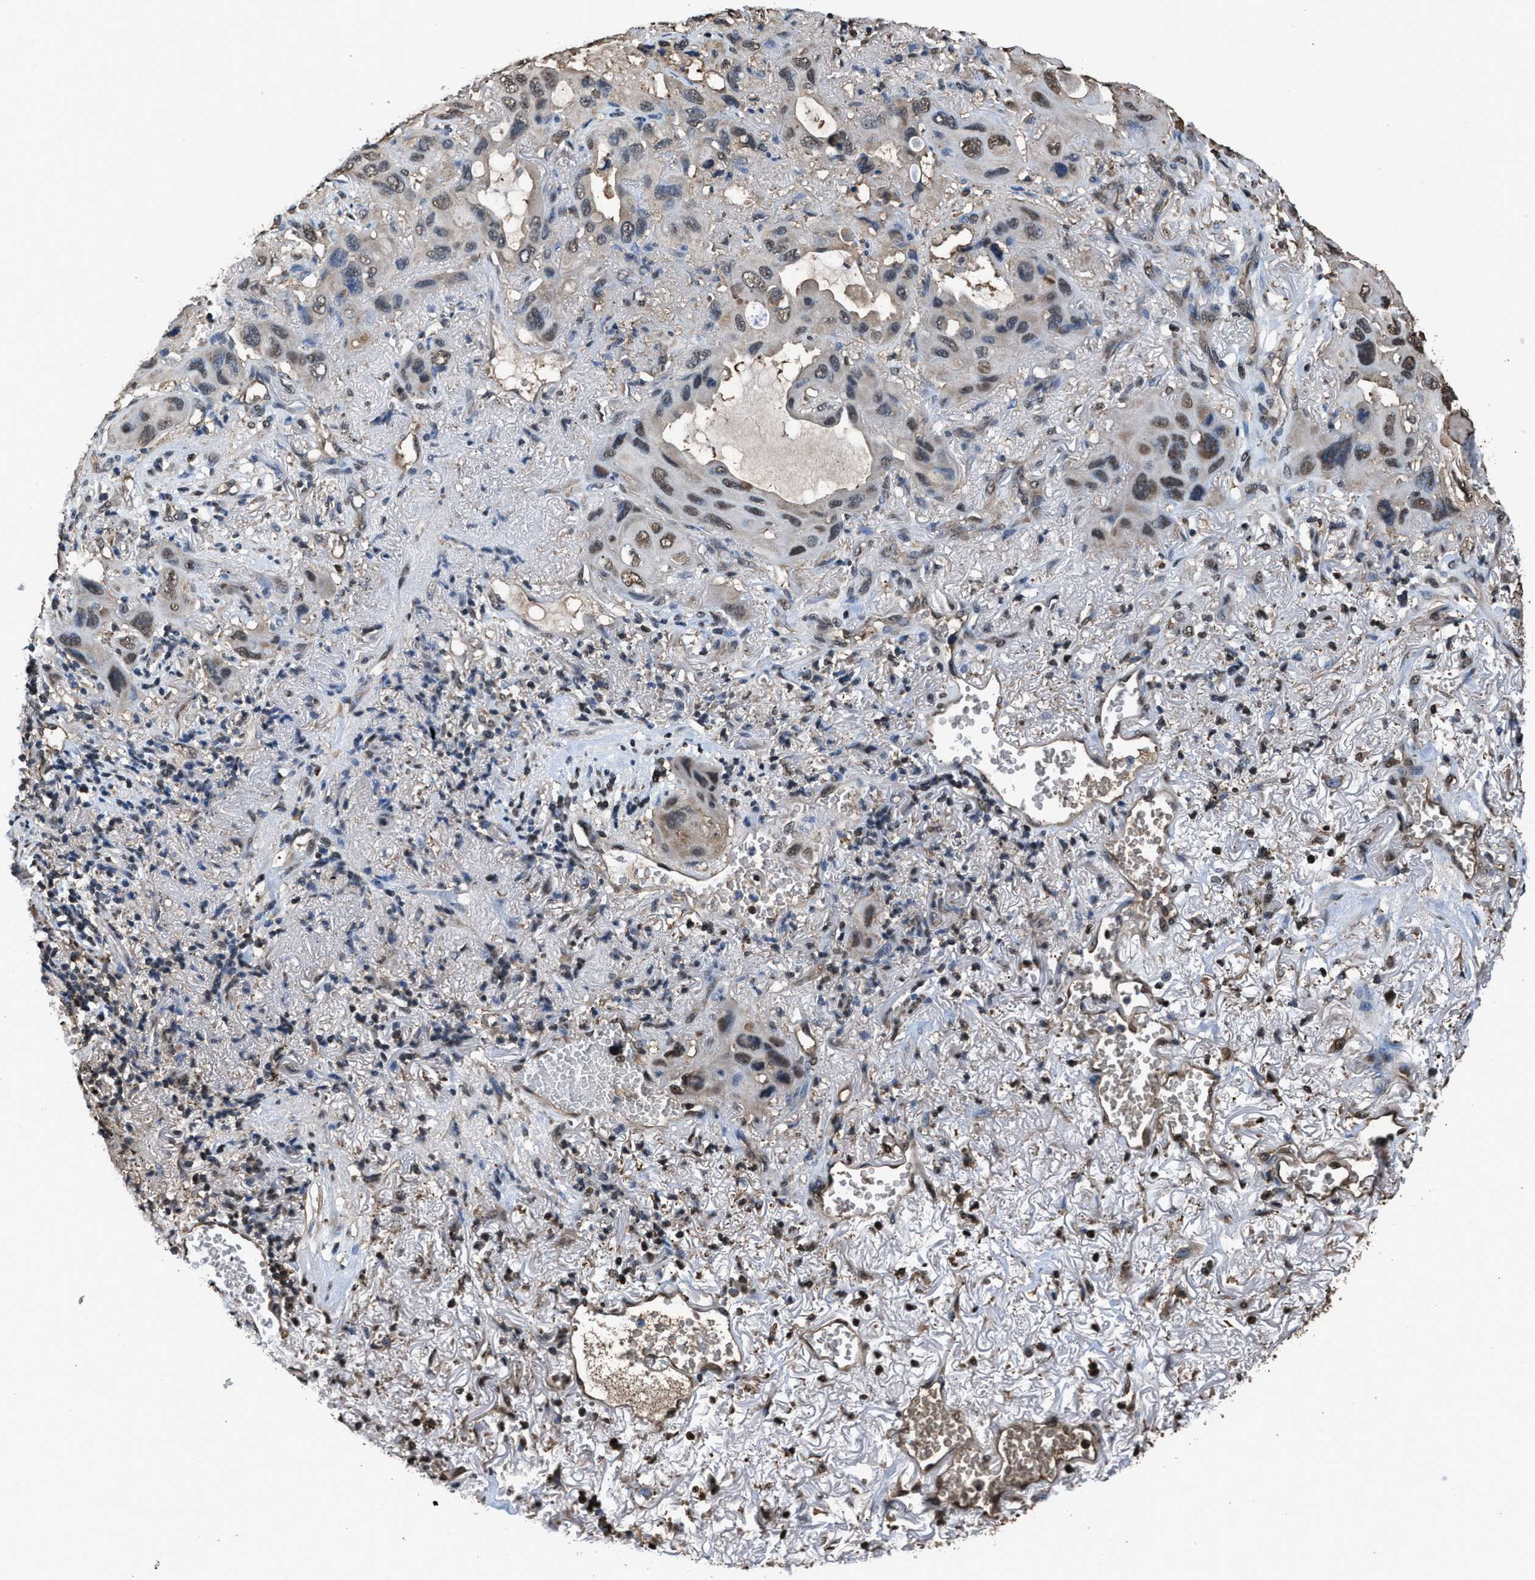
{"staining": {"intensity": "moderate", "quantity": "<25%", "location": "nuclear"}, "tissue": "lung cancer", "cell_type": "Tumor cells", "image_type": "cancer", "snomed": [{"axis": "morphology", "description": "Squamous cell carcinoma, NOS"}, {"axis": "topography", "description": "Lung"}], "caption": "About <25% of tumor cells in human lung squamous cell carcinoma show moderate nuclear protein positivity as visualized by brown immunohistochemical staining.", "gene": "FNTA", "patient": {"sex": "female", "age": 73}}